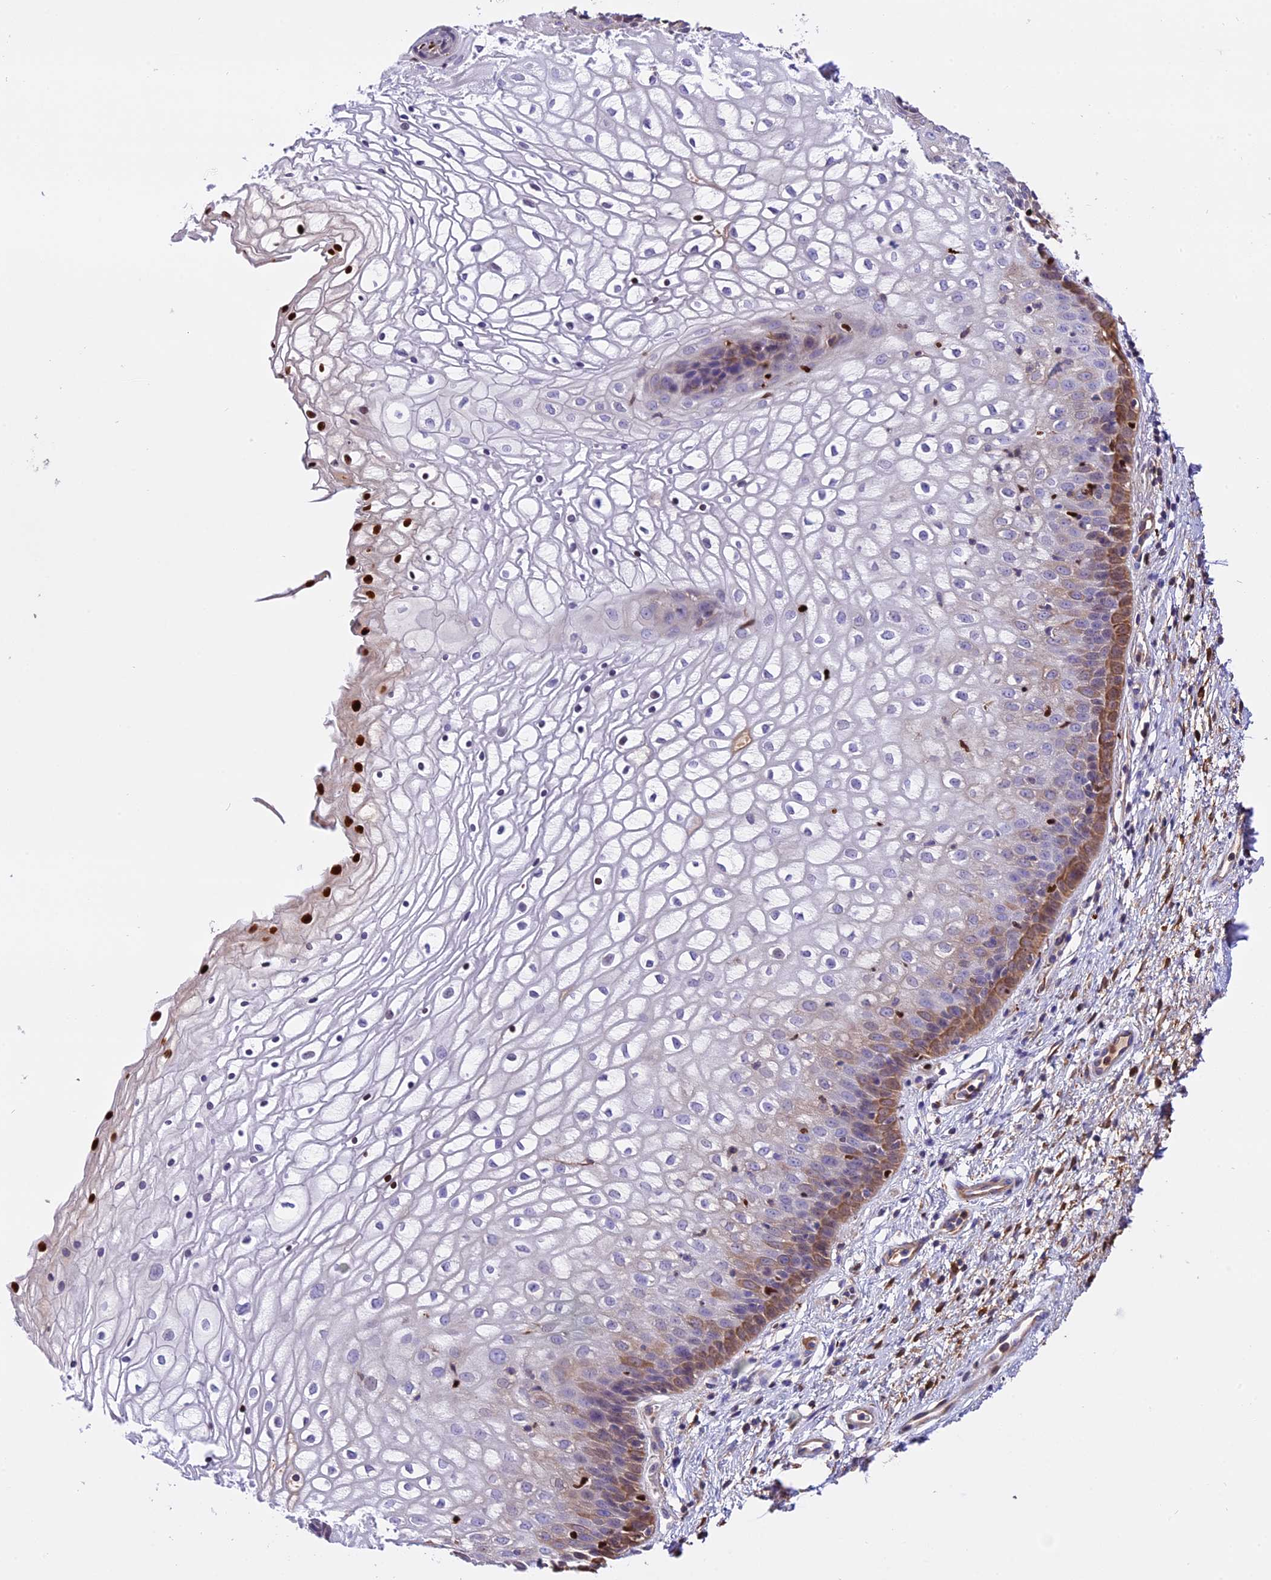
{"staining": {"intensity": "strong", "quantity": "<25%", "location": "cytoplasmic/membranous,nuclear"}, "tissue": "vagina", "cell_type": "Squamous epithelial cells", "image_type": "normal", "snomed": [{"axis": "morphology", "description": "Normal tissue, NOS"}, {"axis": "topography", "description": "Vagina"}], "caption": "Protein expression by immunohistochemistry (IHC) demonstrates strong cytoplasmic/membranous,nuclear positivity in about <25% of squamous epithelial cells in benign vagina.", "gene": "MAP3K7CL", "patient": {"sex": "female", "age": 34}}